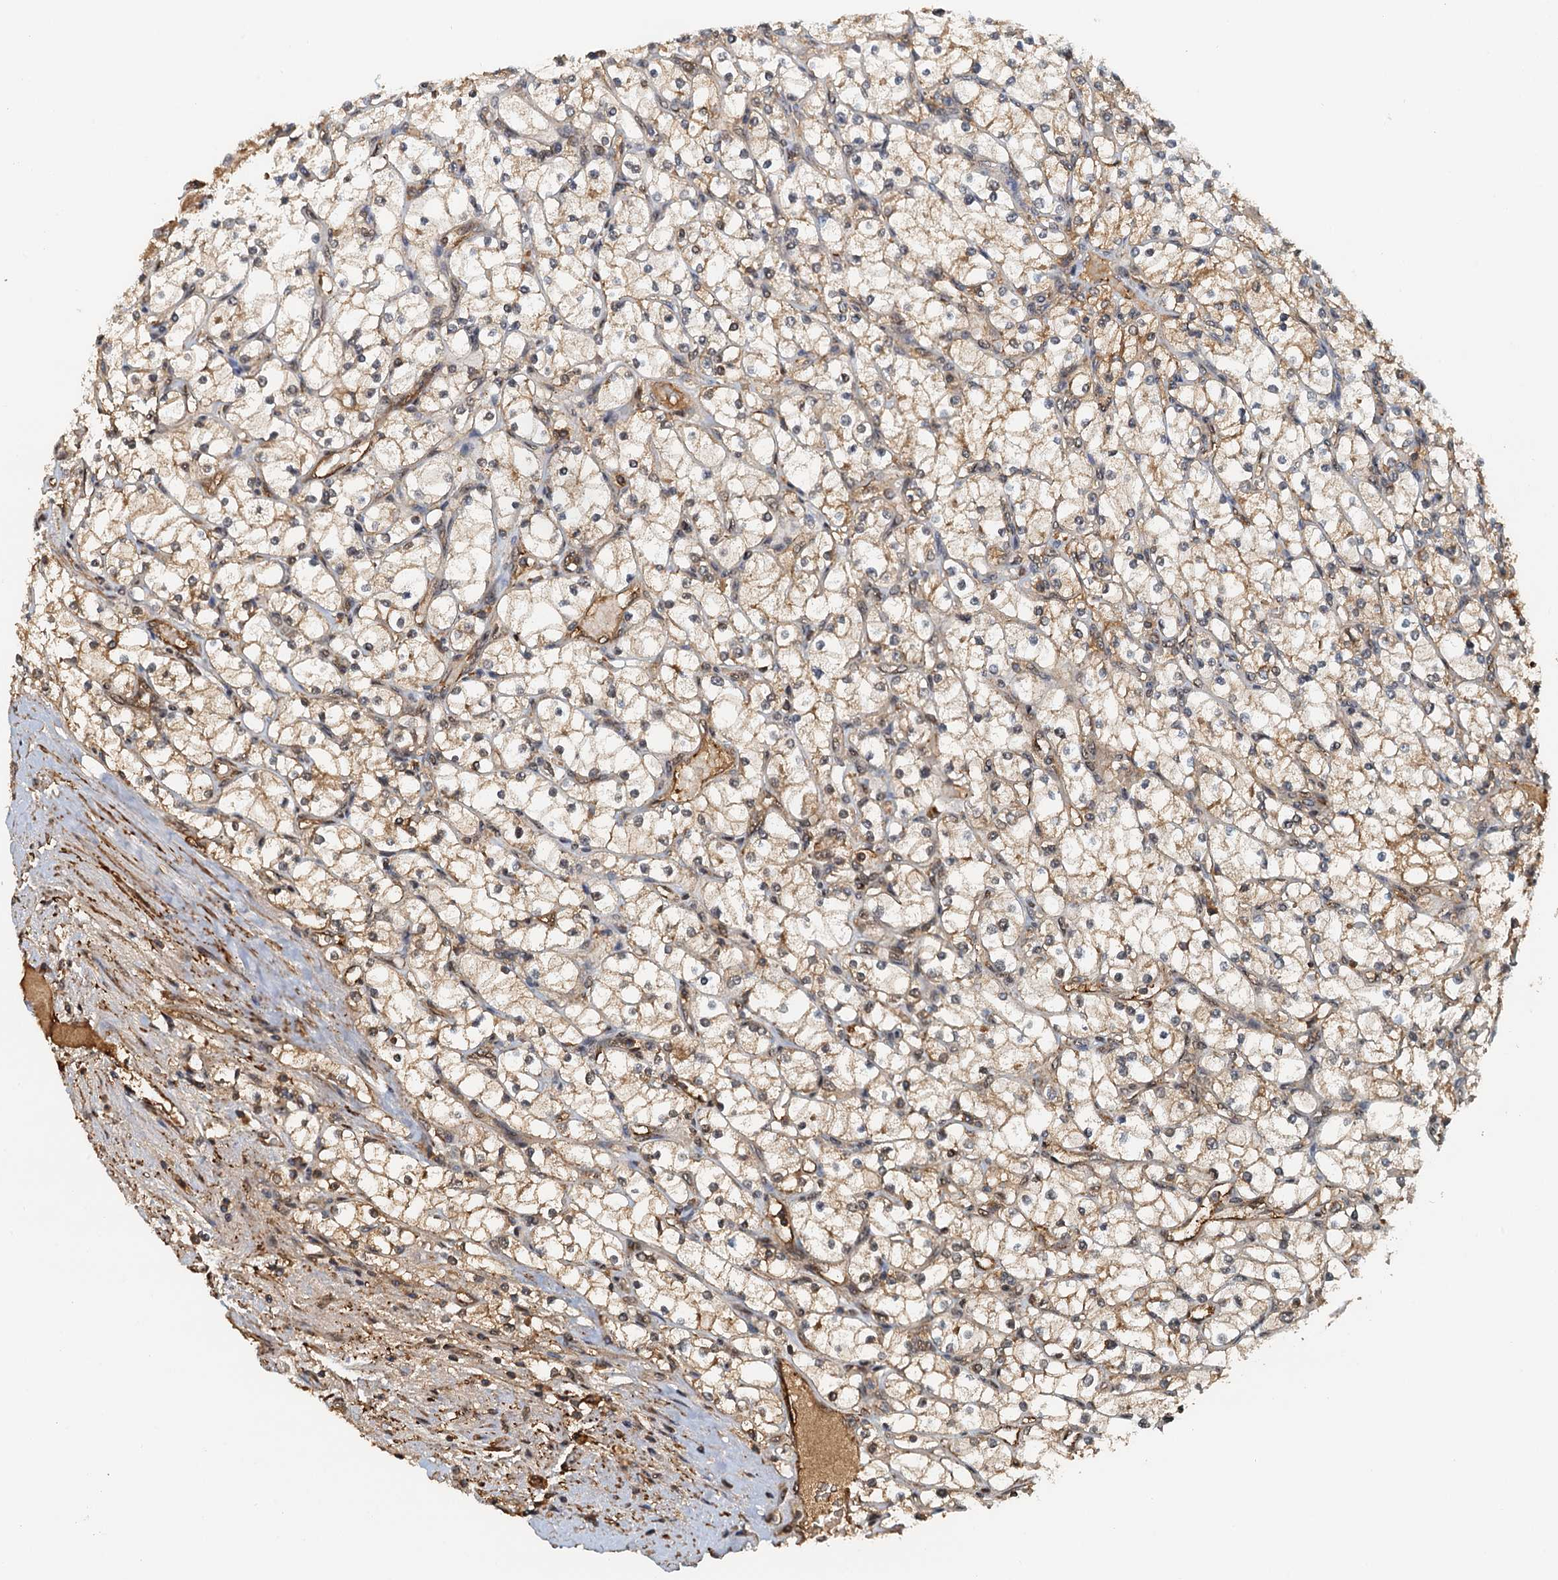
{"staining": {"intensity": "moderate", "quantity": "25%-75%", "location": "cytoplasmic/membranous"}, "tissue": "renal cancer", "cell_type": "Tumor cells", "image_type": "cancer", "snomed": [{"axis": "morphology", "description": "Adenocarcinoma, NOS"}, {"axis": "topography", "description": "Kidney"}], "caption": "High-magnification brightfield microscopy of renal adenocarcinoma stained with DAB (brown) and counterstained with hematoxylin (blue). tumor cells exhibit moderate cytoplasmic/membranous staining is seen in approximately25%-75% of cells.", "gene": "UBL7", "patient": {"sex": "male", "age": 80}}